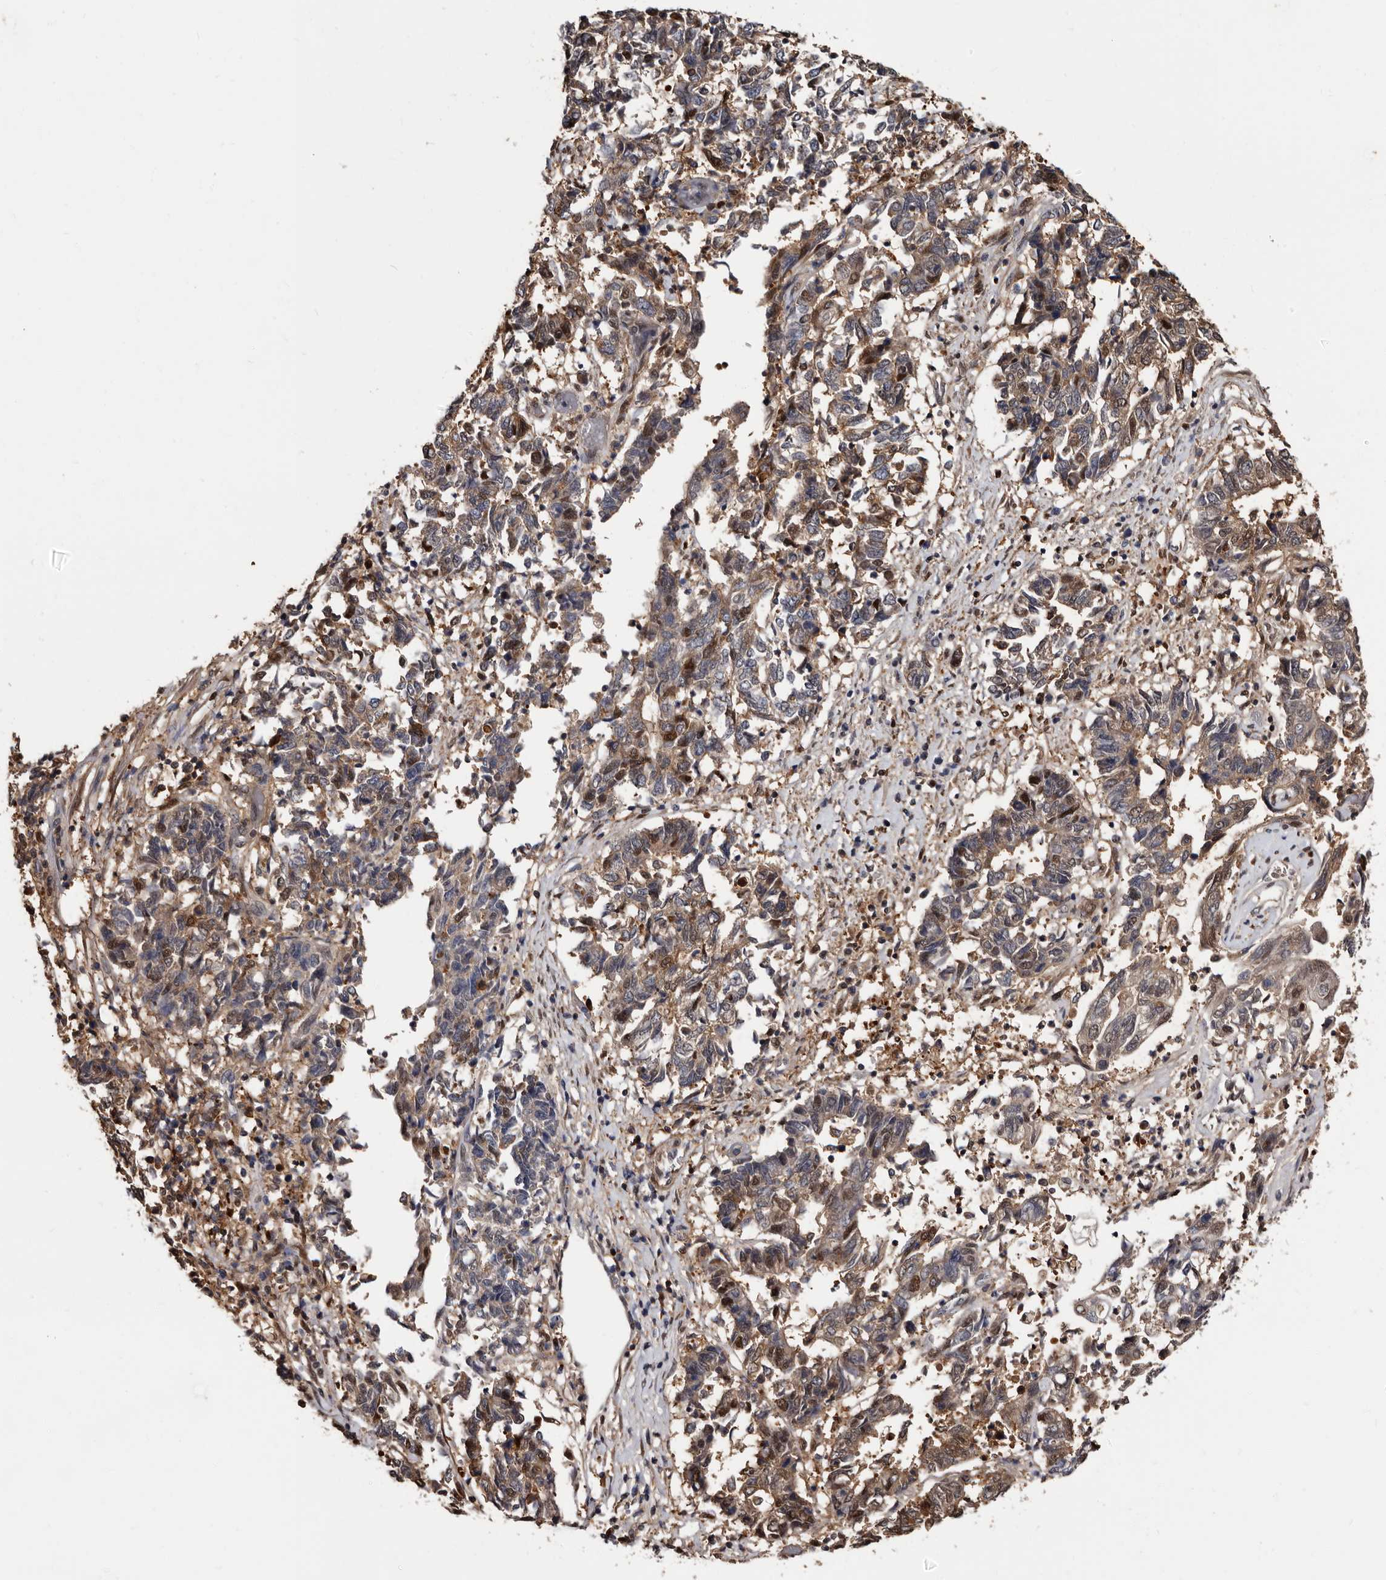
{"staining": {"intensity": "strong", "quantity": "25%-75%", "location": "cytoplasmic/membranous,nuclear"}, "tissue": "endometrial cancer", "cell_type": "Tumor cells", "image_type": "cancer", "snomed": [{"axis": "morphology", "description": "Adenocarcinoma, NOS"}, {"axis": "topography", "description": "Endometrium"}], "caption": "IHC staining of adenocarcinoma (endometrial), which demonstrates high levels of strong cytoplasmic/membranous and nuclear expression in about 25%-75% of tumor cells indicating strong cytoplasmic/membranous and nuclear protein staining. The staining was performed using DAB (brown) for protein detection and nuclei were counterstained in hematoxylin (blue).", "gene": "DNPH1", "patient": {"sex": "female", "age": 80}}